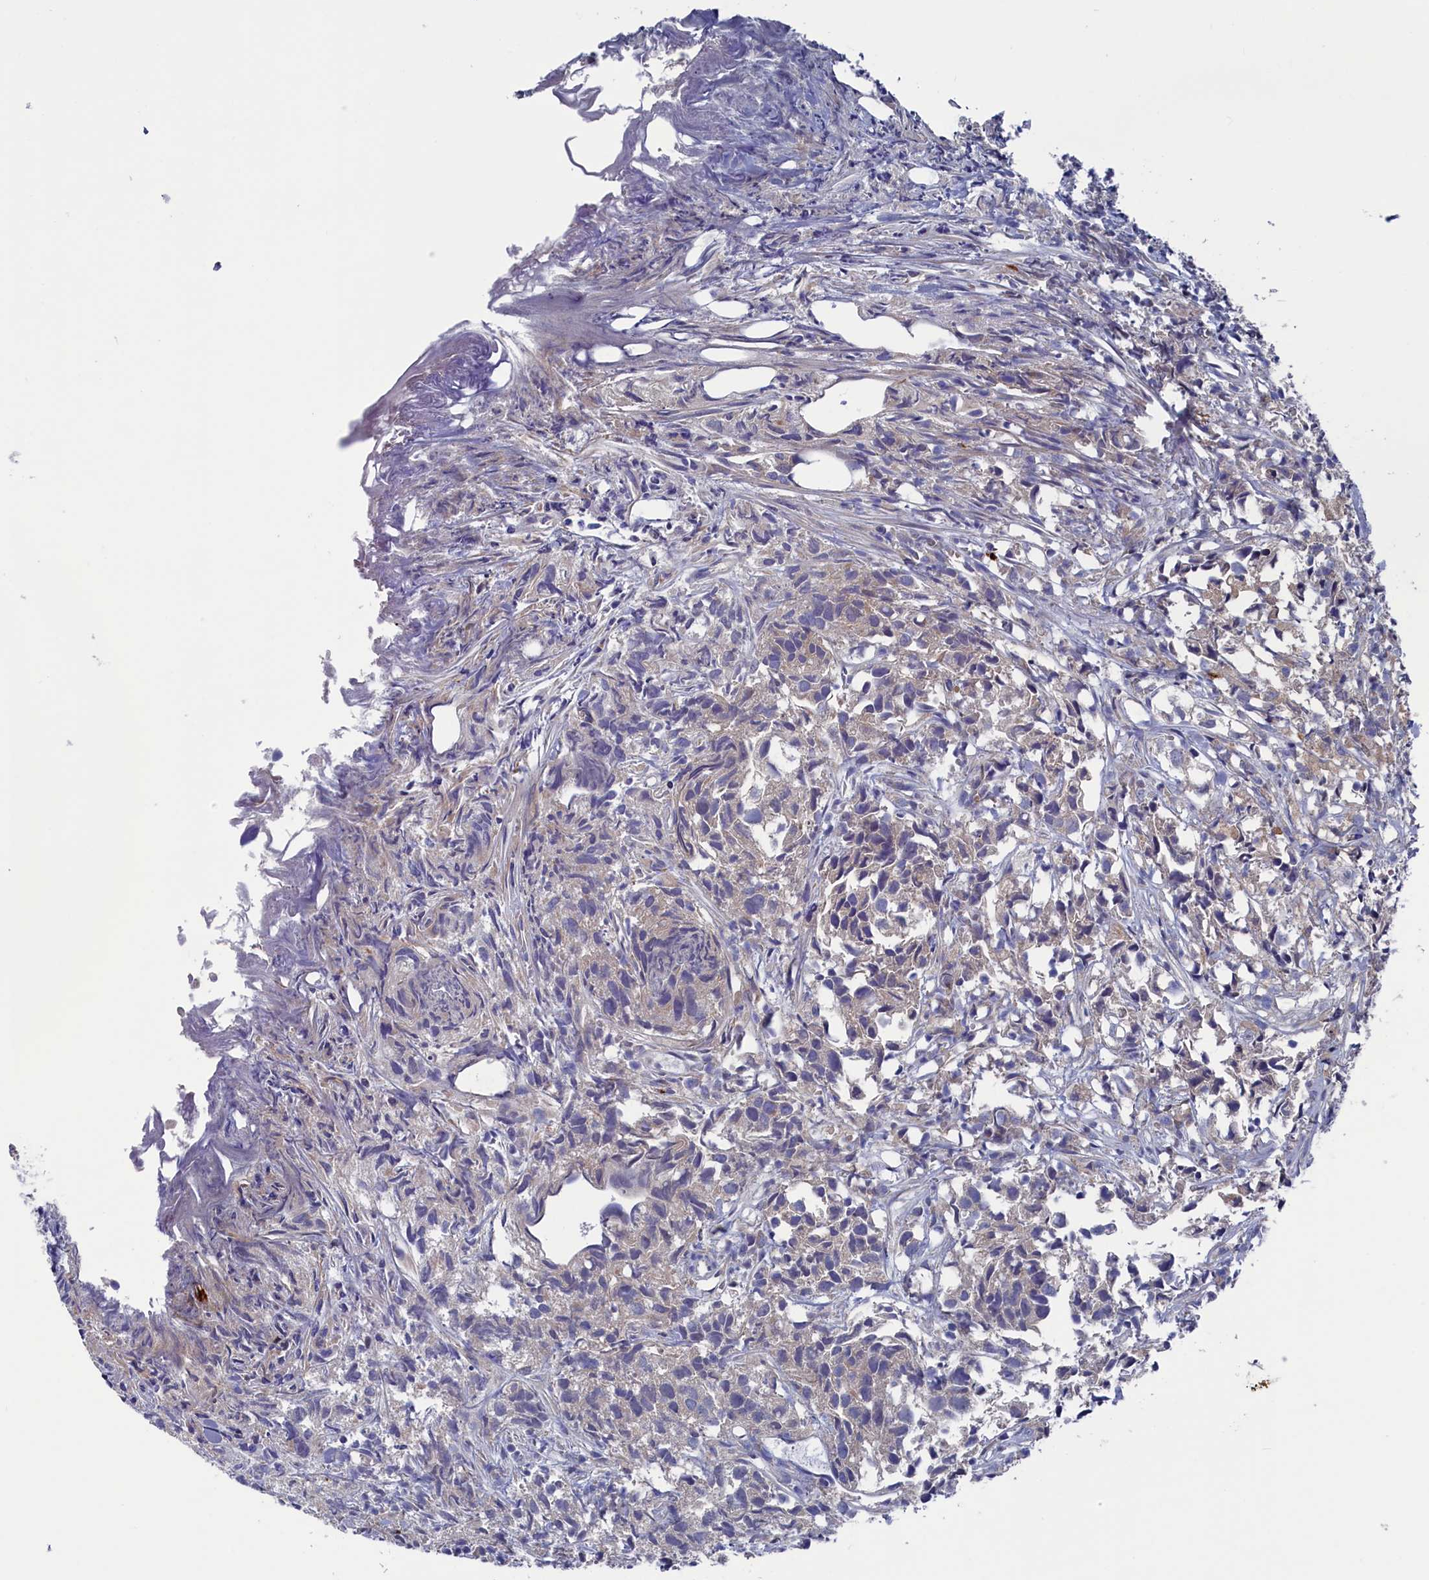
{"staining": {"intensity": "weak", "quantity": "<25%", "location": "cytoplasmic/membranous"}, "tissue": "urothelial cancer", "cell_type": "Tumor cells", "image_type": "cancer", "snomed": [{"axis": "morphology", "description": "Urothelial carcinoma, High grade"}, {"axis": "topography", "description": "Urinary bladder"}], "caption": "Tumor cells are negative for protein expression in human urothelial cancer.", "gene": "SPATA13", "patient": {"sex": "female", "age": 75}}